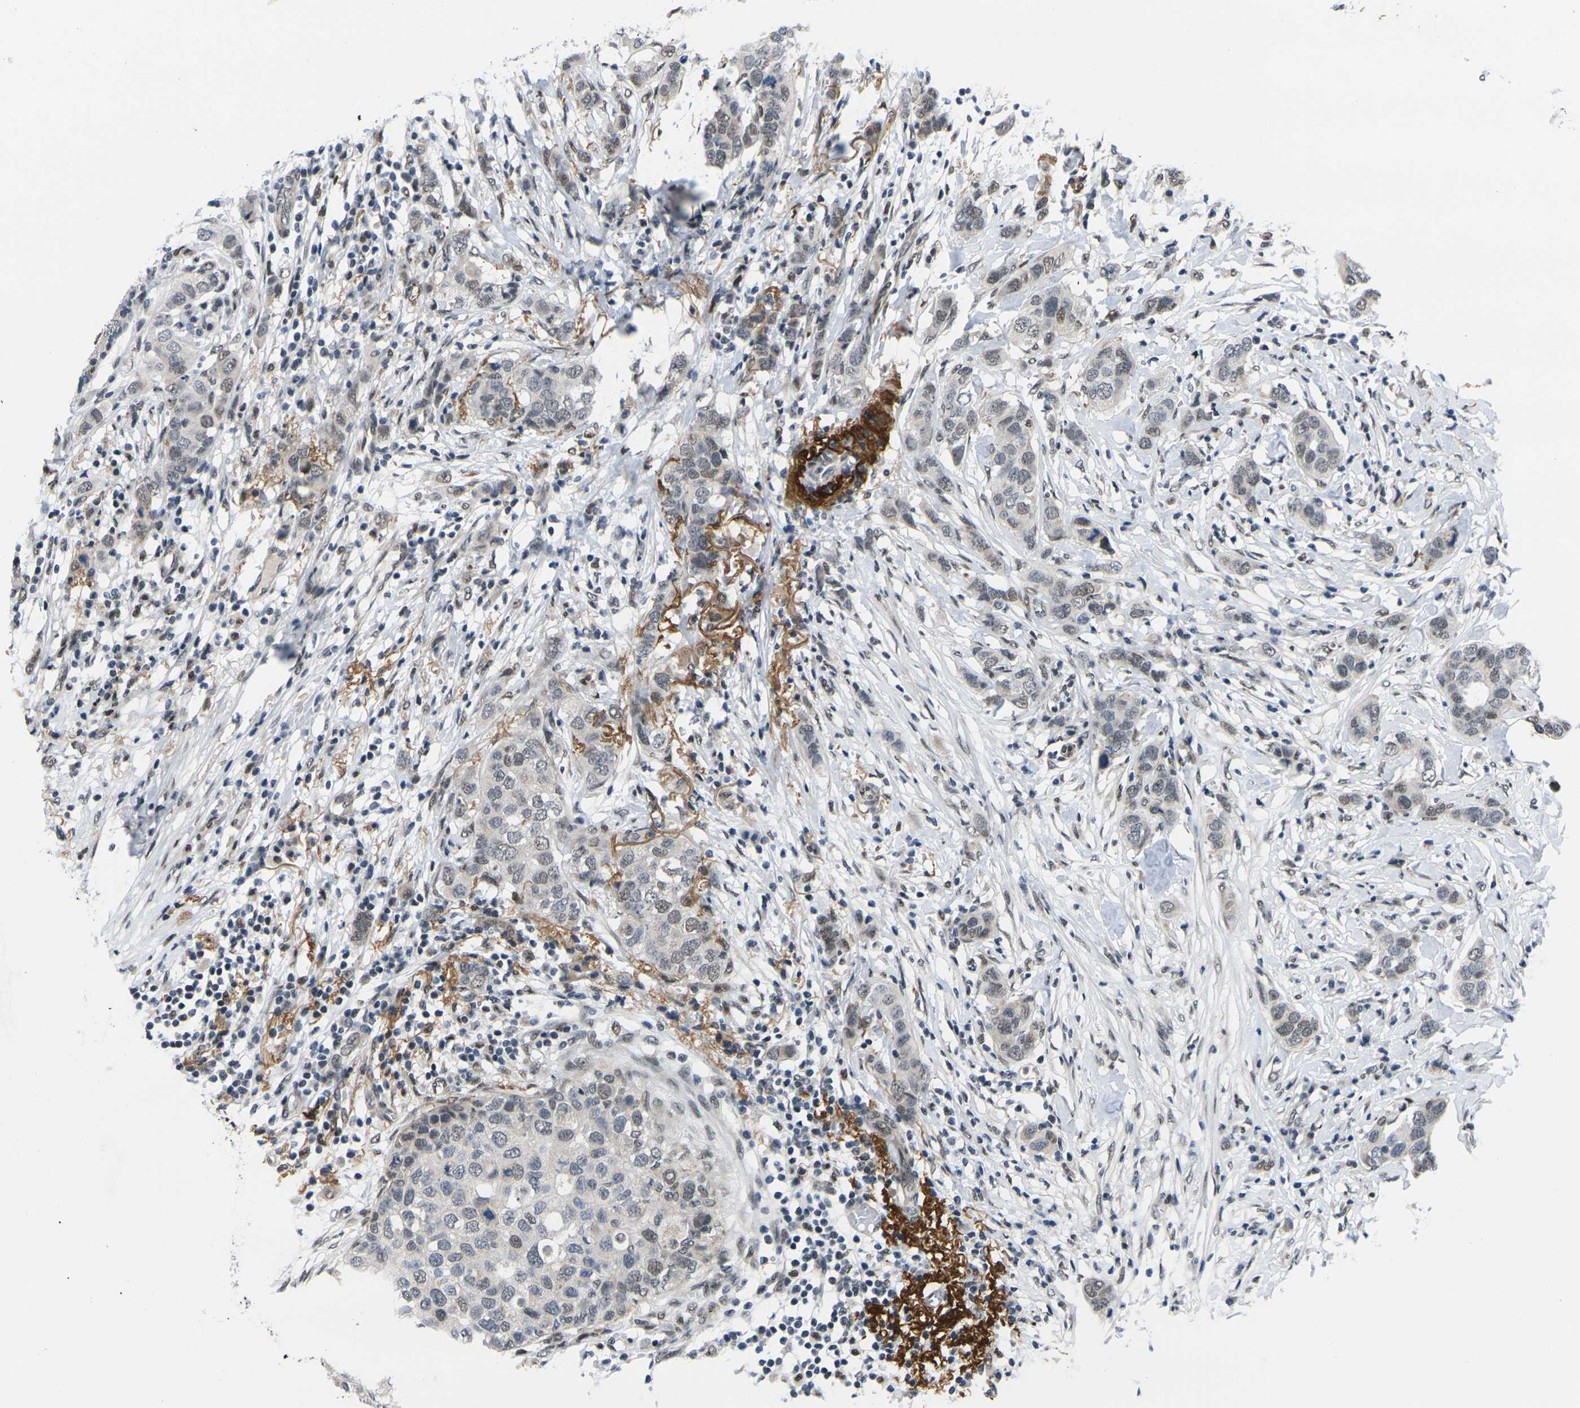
{"staining": {"intensity": "weak", "quantity": "<25%", "location": "nuclear"}, "tissue": "breast cancer", "cell_type": "Tumor cells", "image_type": "cancer", "snomed": [{"axis": "morphology", "description": "Duct carcinoma"}, {"axis": "topography", "description": "Breast"}], "caption": "This is an immunohistochemistry (IHC) histopathology image of human breast cancer (intraductal carcinoma). There is no staining in tumor cells.", "gene": "RBM7", "patient": {"sex": "female", "age": 50}}